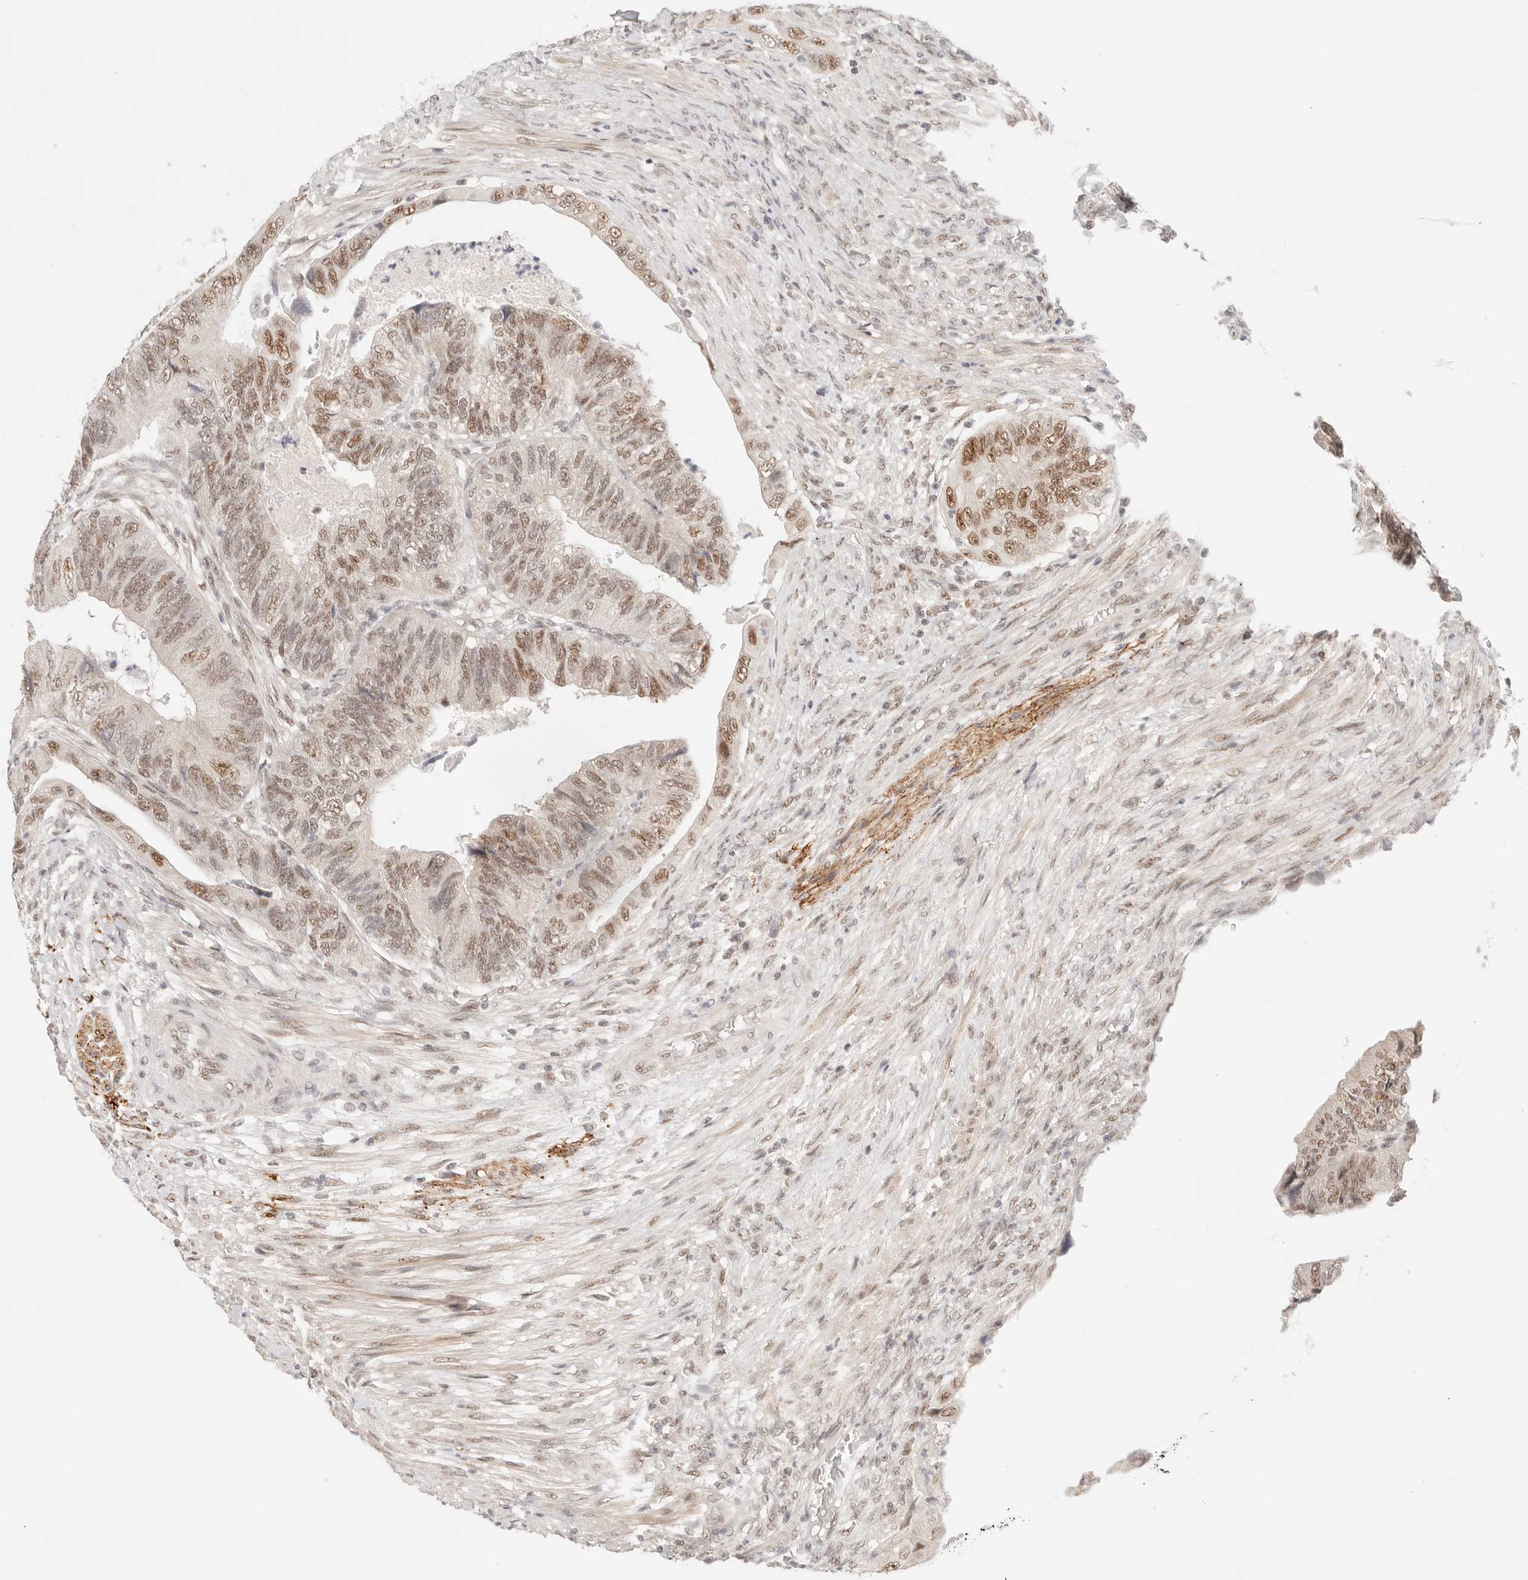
{"staining": {"intensity": "moderate", "quantity": ">75%", "location": "nuclear"}, "tissue": "colorectal cancer", "cell_type": "Tumor cells", "image_type": "cancer", "snomed": [{"axis": "morphology", "description": "Adenocarcinoma, NOS"}, {"axis": "topography", "description": "Rectum"}], "caption": "The immunohistochemical stain highlights moderate nuclear positivity in tumor cells of colorectal cancer (adenocarcinoma) tissue. (IHC, brightfield microscopy, high magnification).", "gene": "GTF2E2", "patient": {"sex": "male", "age": 63}}